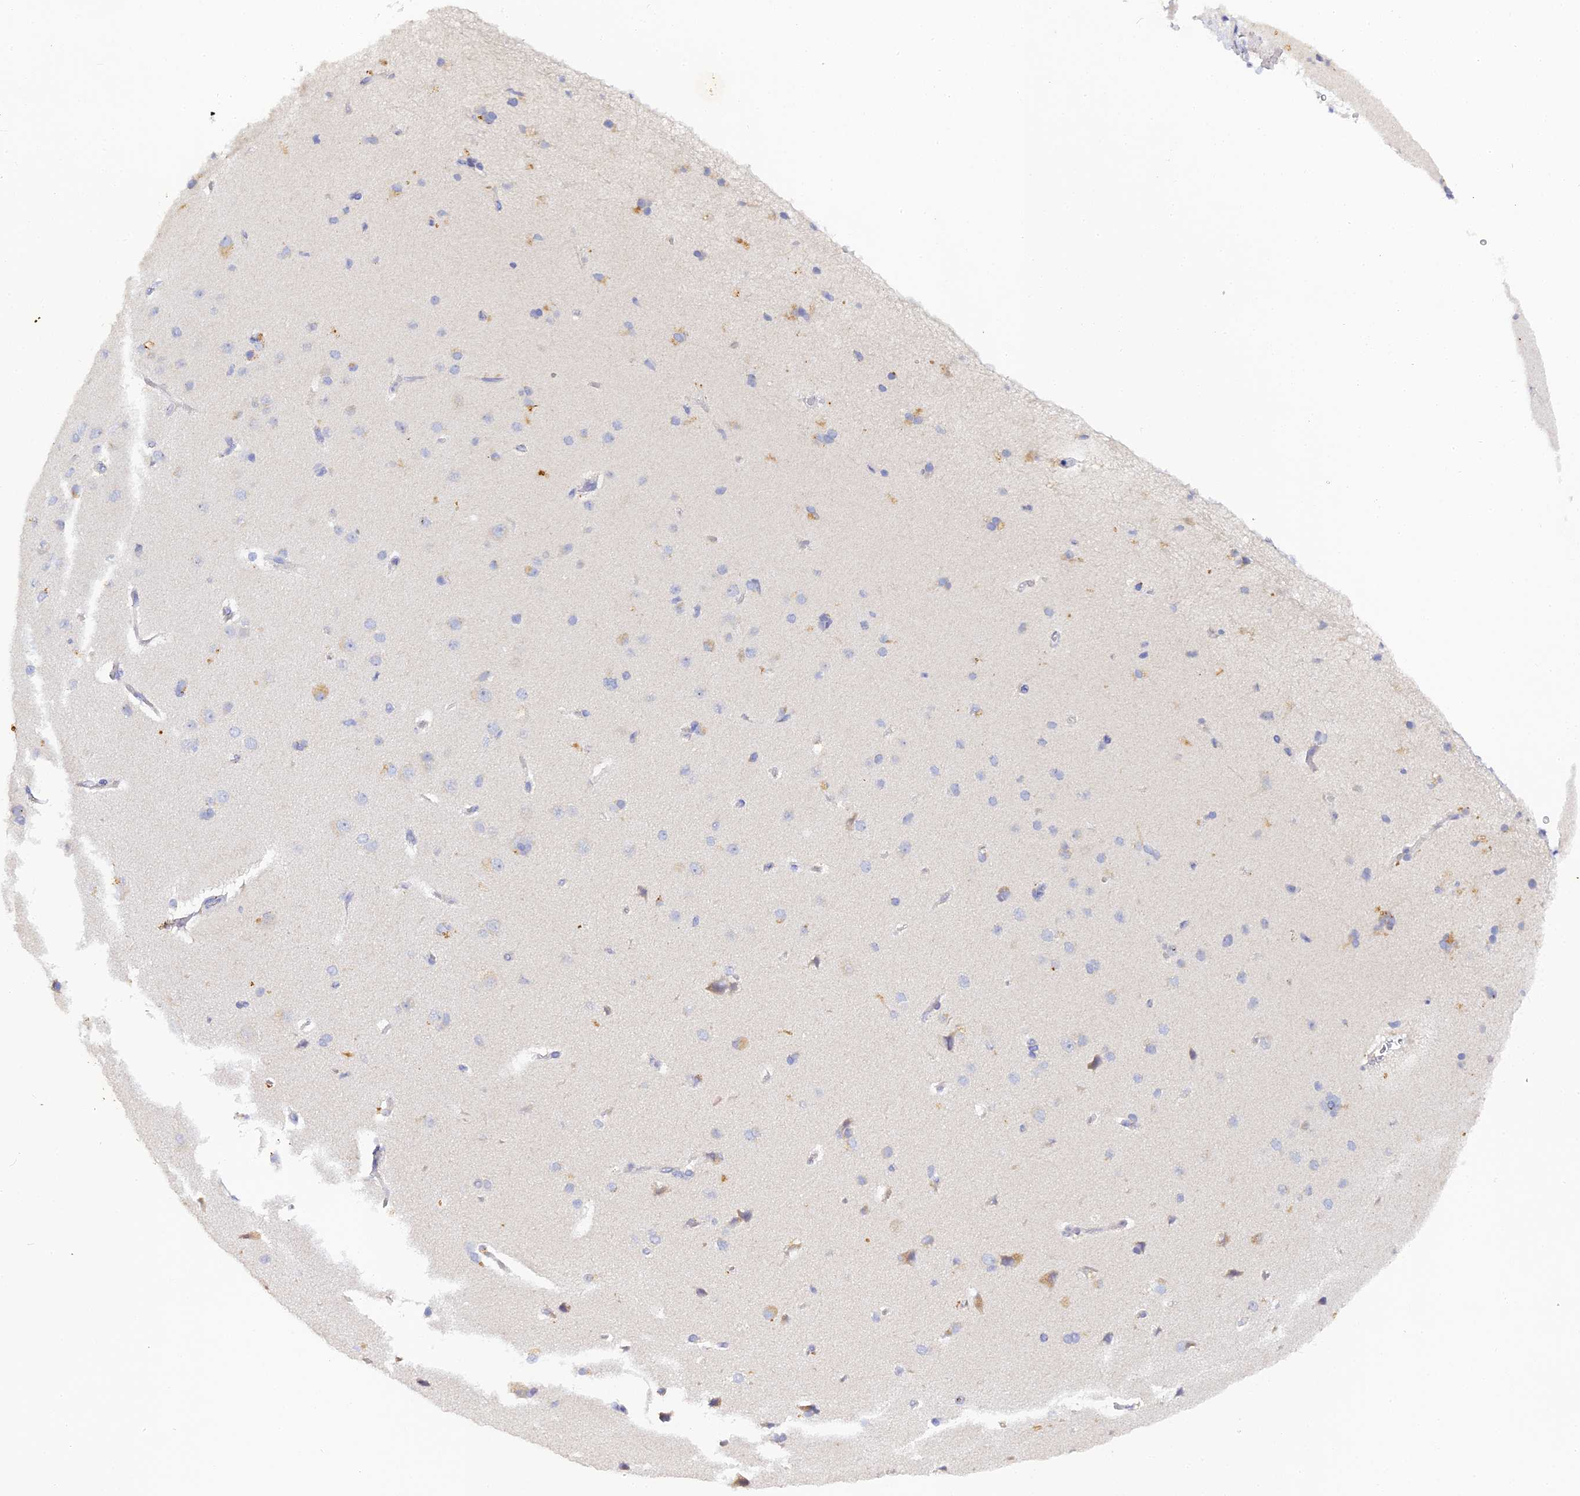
{"staining": {"intensity": "negative", "quantity": "none", "location": "none"}, "tissue": "cerebral cortex", "cell_type": "Endothelial cells", "image_type": "normal", "snomed": [{"axis": "morphology", "description": "Normal tissue, NOS"}, {"axis": "topography", "description": "Cerebral cortex"}], "caption": "High magnification brightfield microscopy of benign cerebral cortex stained with DAB (3,3'-diaminobenzidine) (brown) and counterstained with hematoxylin (blue): endothelial cells show no significant expression.", "gene": "DONSON", "patient": {"sex": "male", "age": 62}}